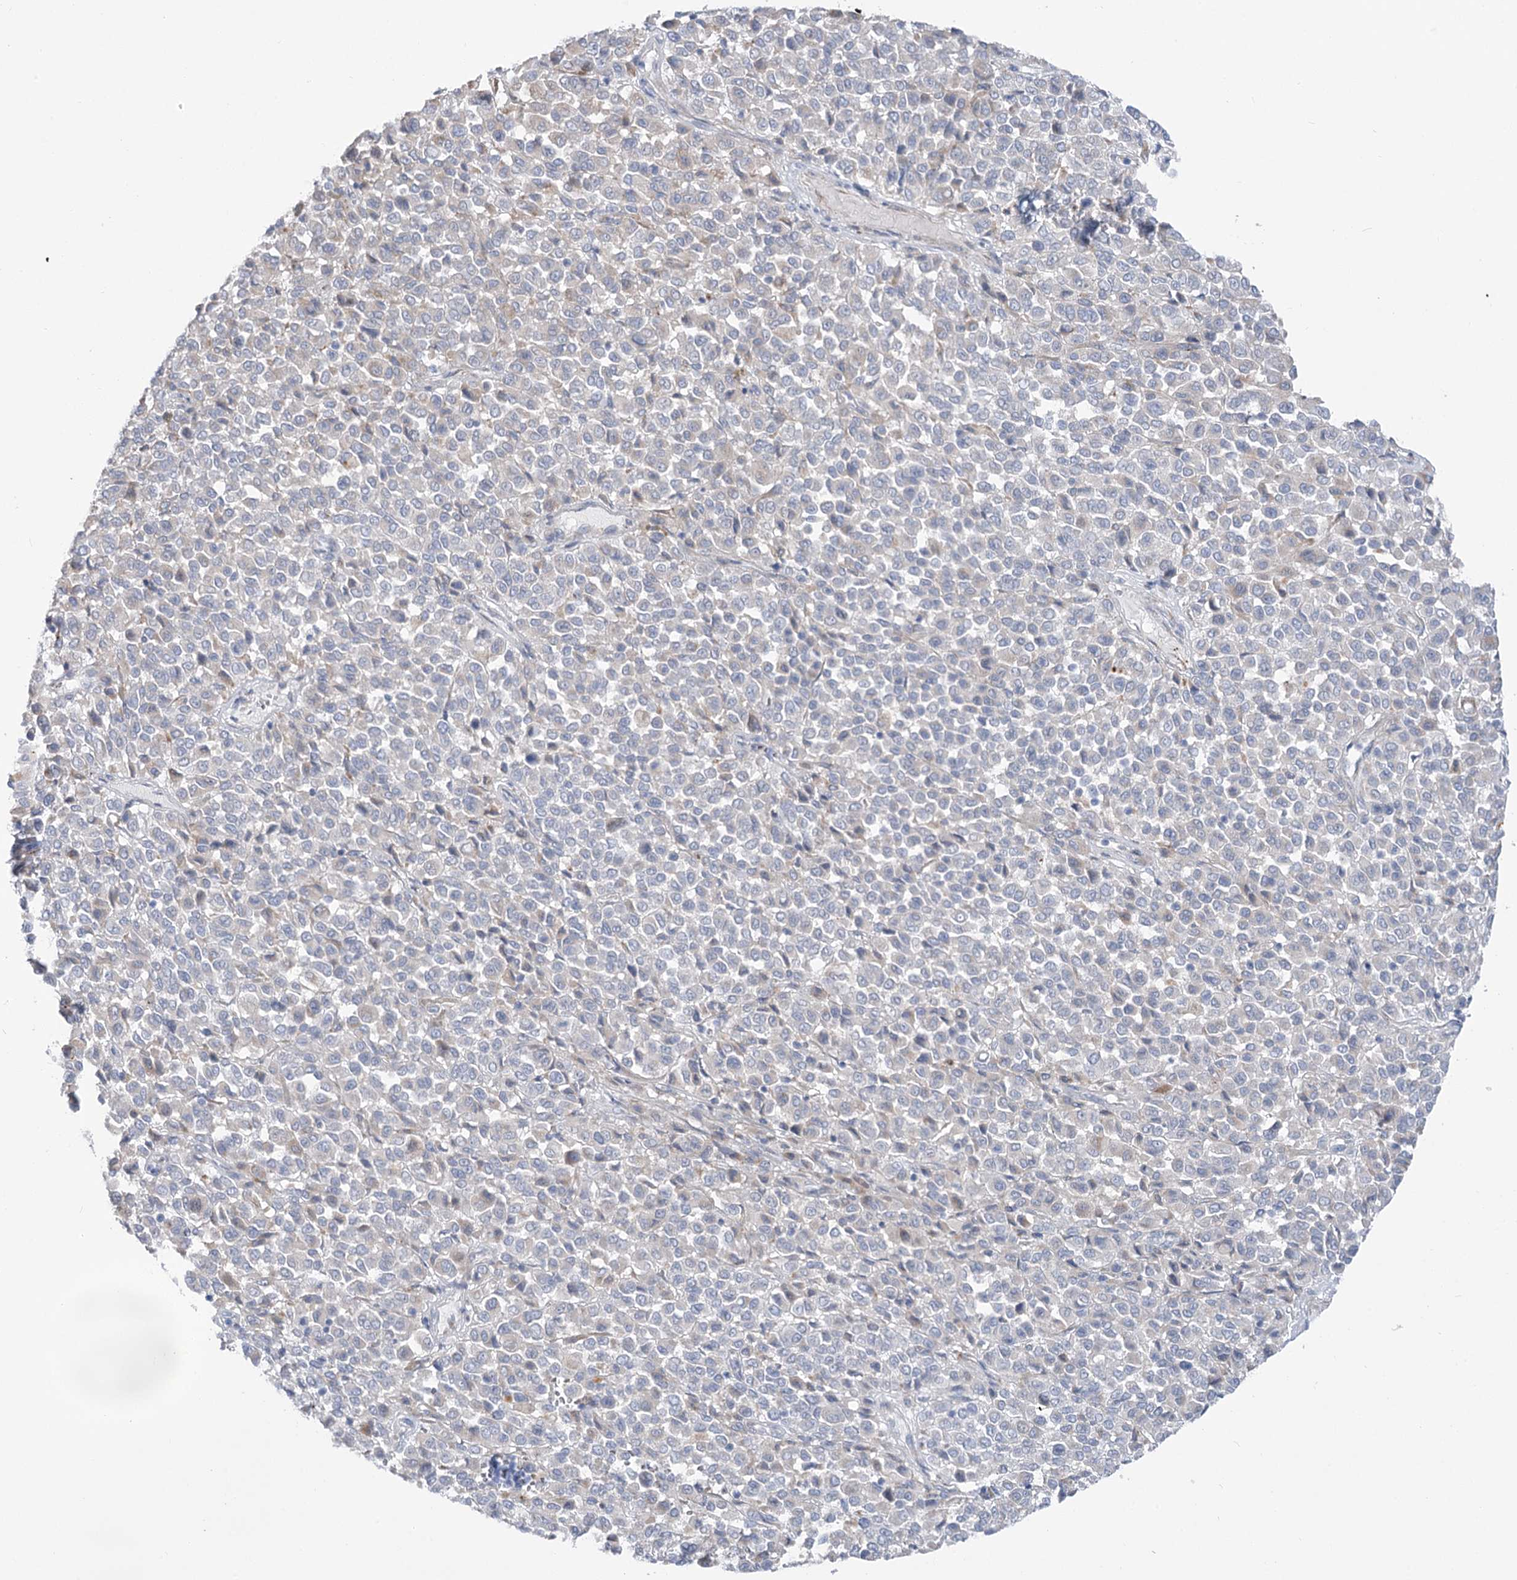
{"staining": {"intensity": "negative", "quantity": "none", "location": "none"}, "tissue": "melanoma", "cell_type": "Tumor cells", "image_type": "cancer", "snomed": [{"axis": "morphology", "description": "Malignant melanoma, Metastatic site"}, {"axis": "topography", "description": "Pancreas"}], "caption": "A high-resolution histopathology image shows immunohistochemistry staining of melanoma, which displays no significant staining in tumor cells.", "gene": "SIAE", "patient": {"sex": "female", "age": 30}}